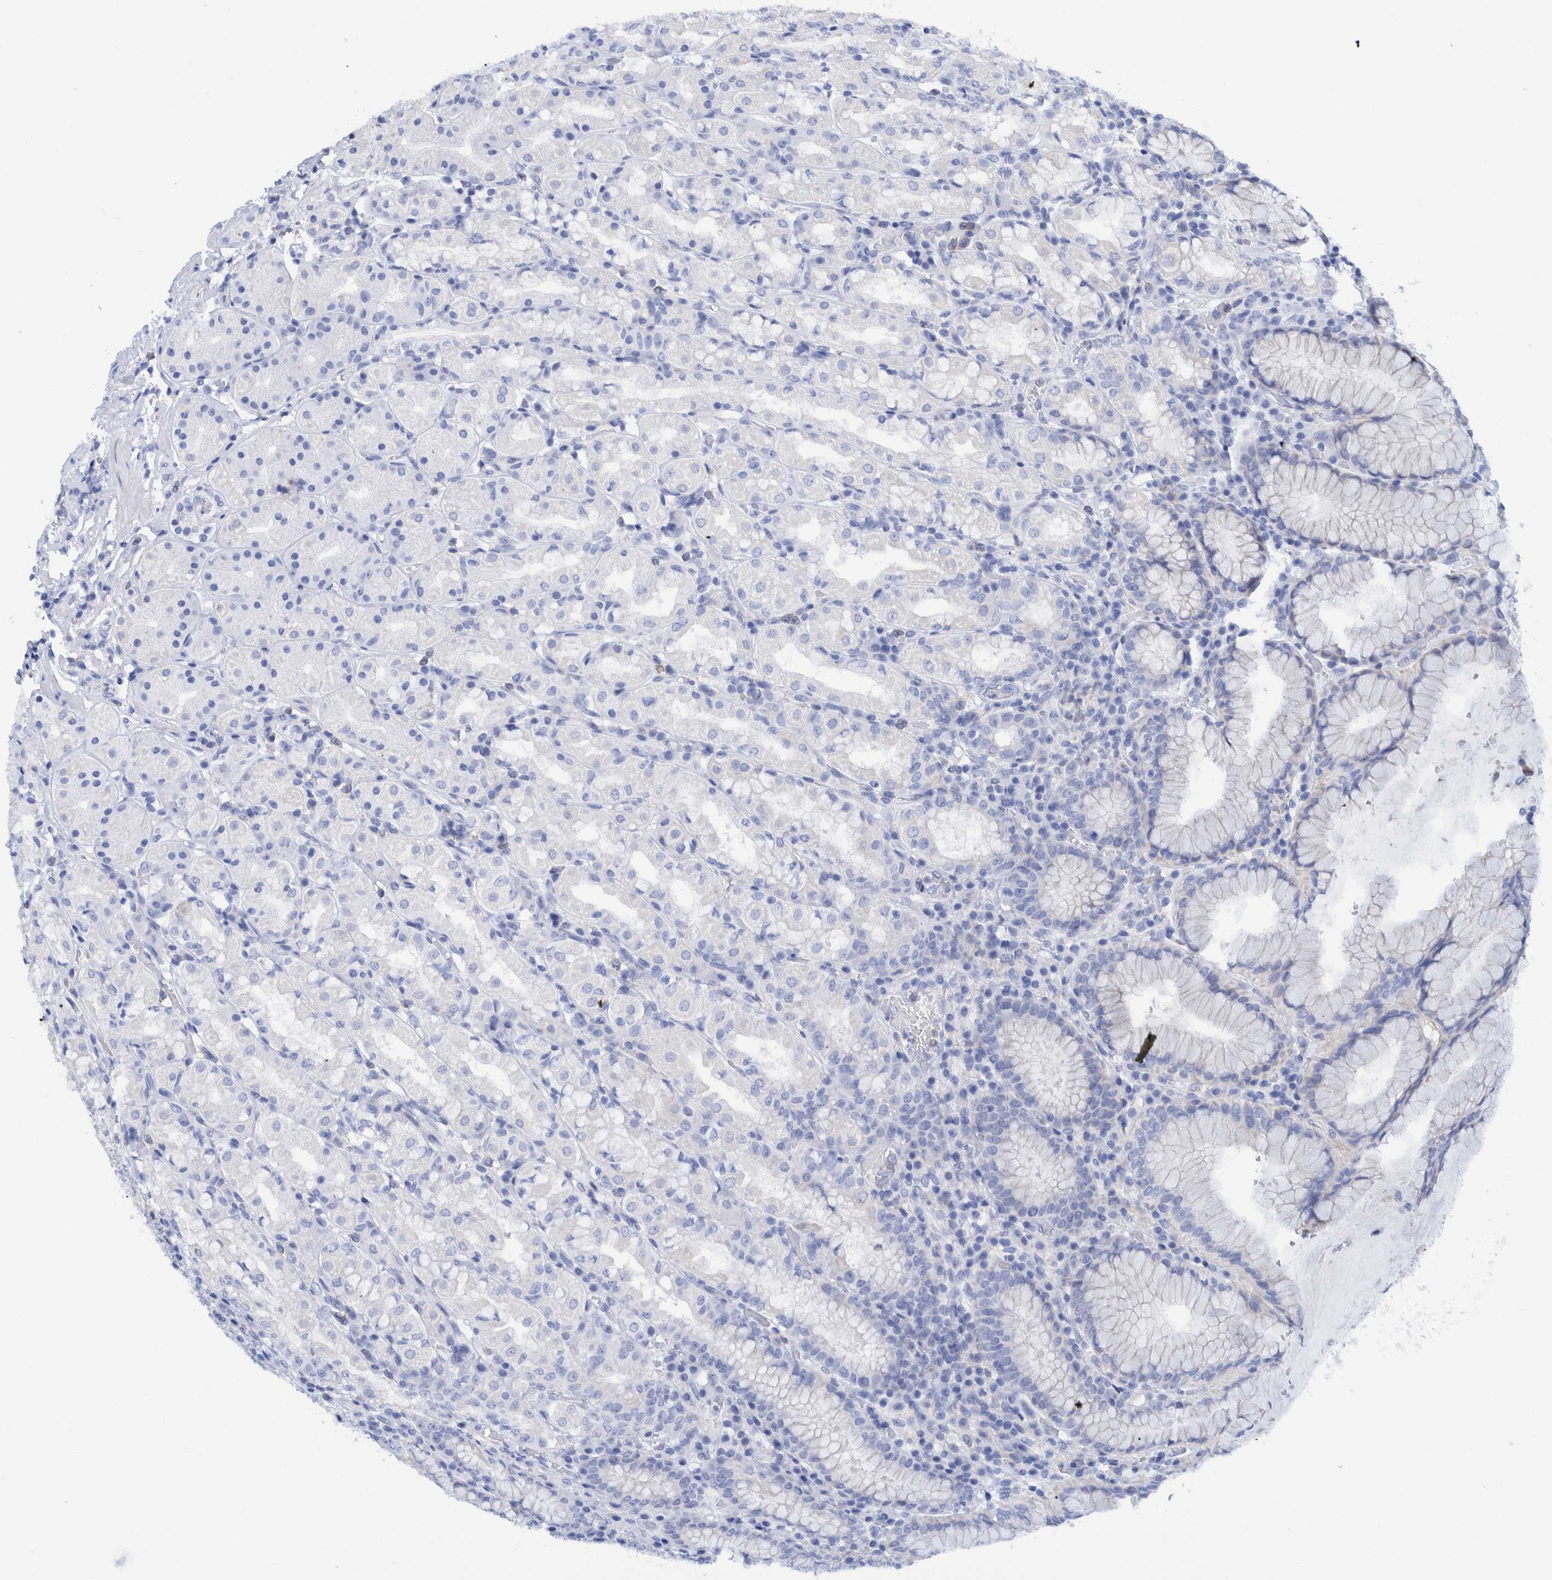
{"staining": {"intensity": "negative", "quantity": "none", "location": "none"}, "tissue": "stomach", "cell_type": "Glandular cells", "image_type": "normal", "snomed": [{"axis": "morphology", "description": "Normal tissue, NOS"}, {"axis": "topography", "description": "Stomach, lower"}], "caption": "A high-resolution micrograph shows immunohistochemistry staining of unremarkable stomach, which shows no significant staining in glandular cells.", "gene": "KRT14", "patient": {"sex": "female", "age": 56}}